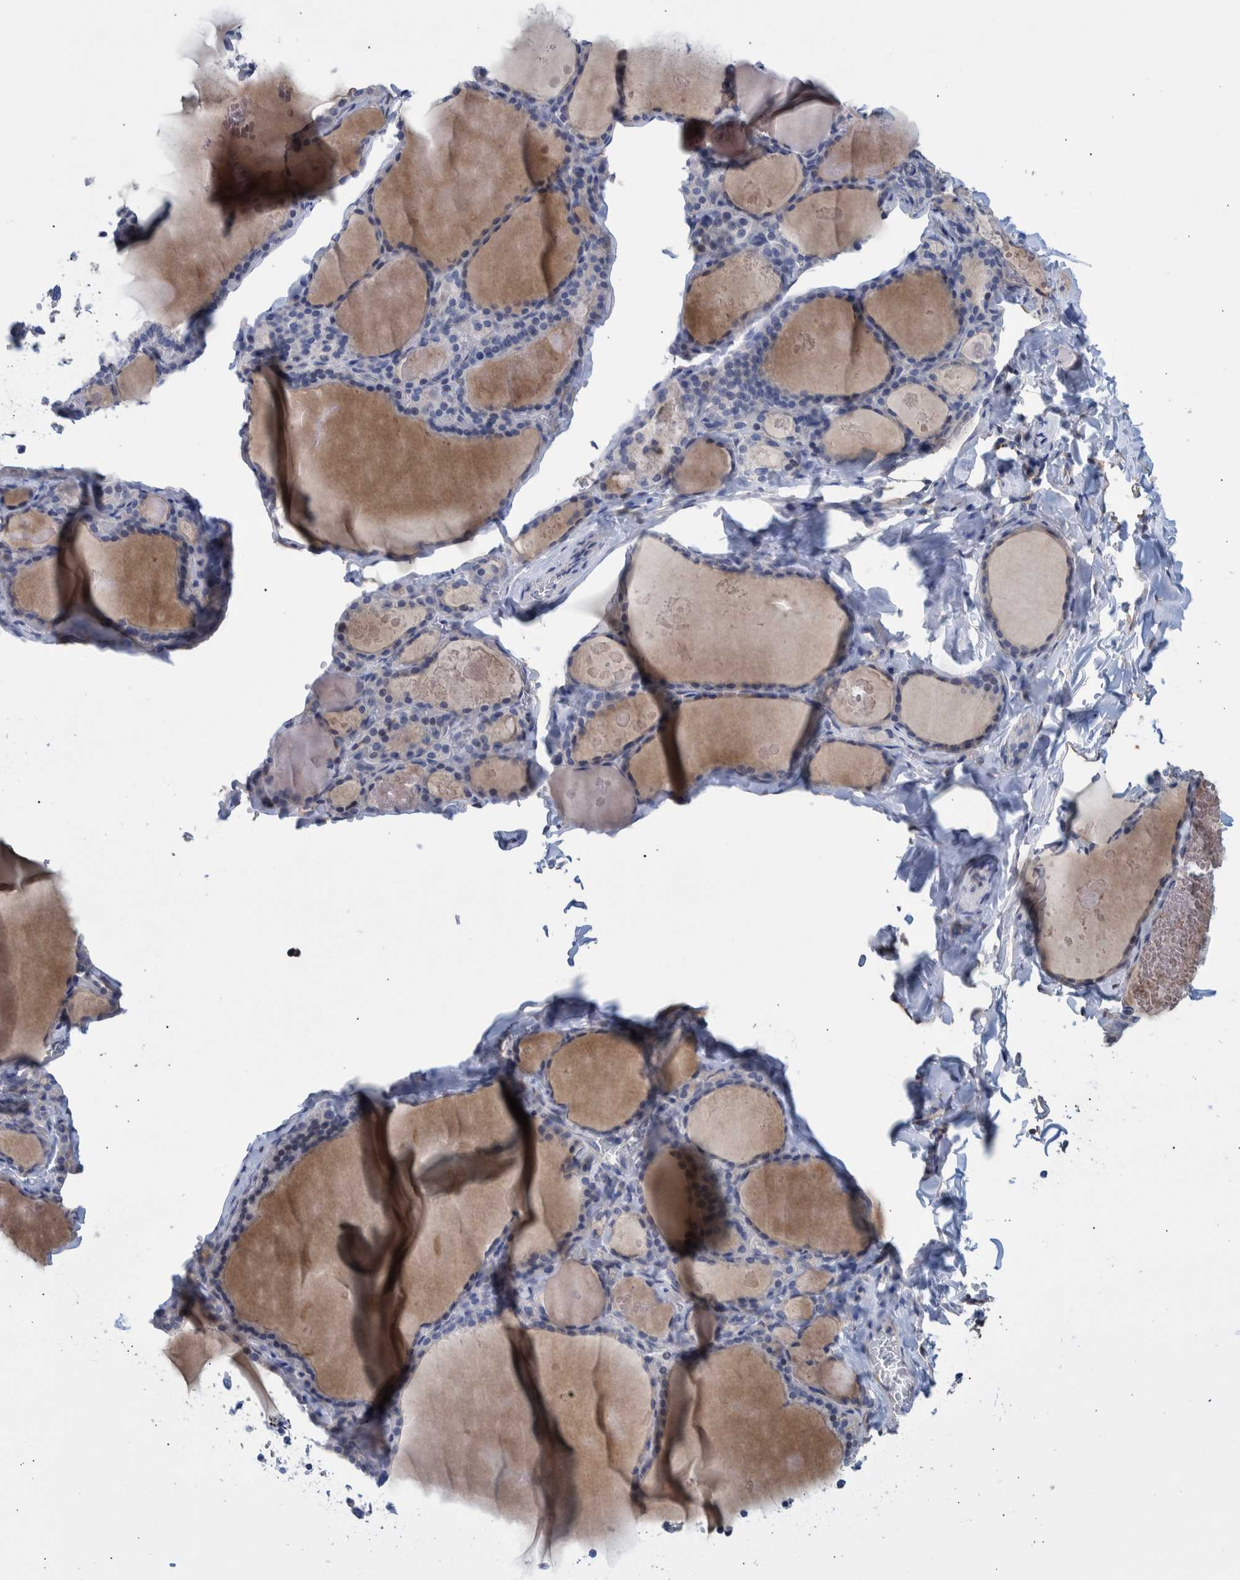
{"staining": {"intensity": "negative", "quantity": "none", "location": "none"}, "tissue": "thyroid gland", "cell_type": "Glandular cells", "image_type": "normal", "snomed": [{"axis": "morphology", "description": "Normal tissue, NOS"}, {"axis": "topography", "description": "Thyroid gland"}], "caption": "IHC of benign thyroid gland reveals no staining in glandular cells. The staining was performed using DAB (3,3'-diaminobenzidine) to visualize the protein expression in brown, while the nuclei were stained in blue with hematoxylin (Magnification: 20x).", "gene": "PPP3CC", "patient": {"sex": "male", "age": 56}}